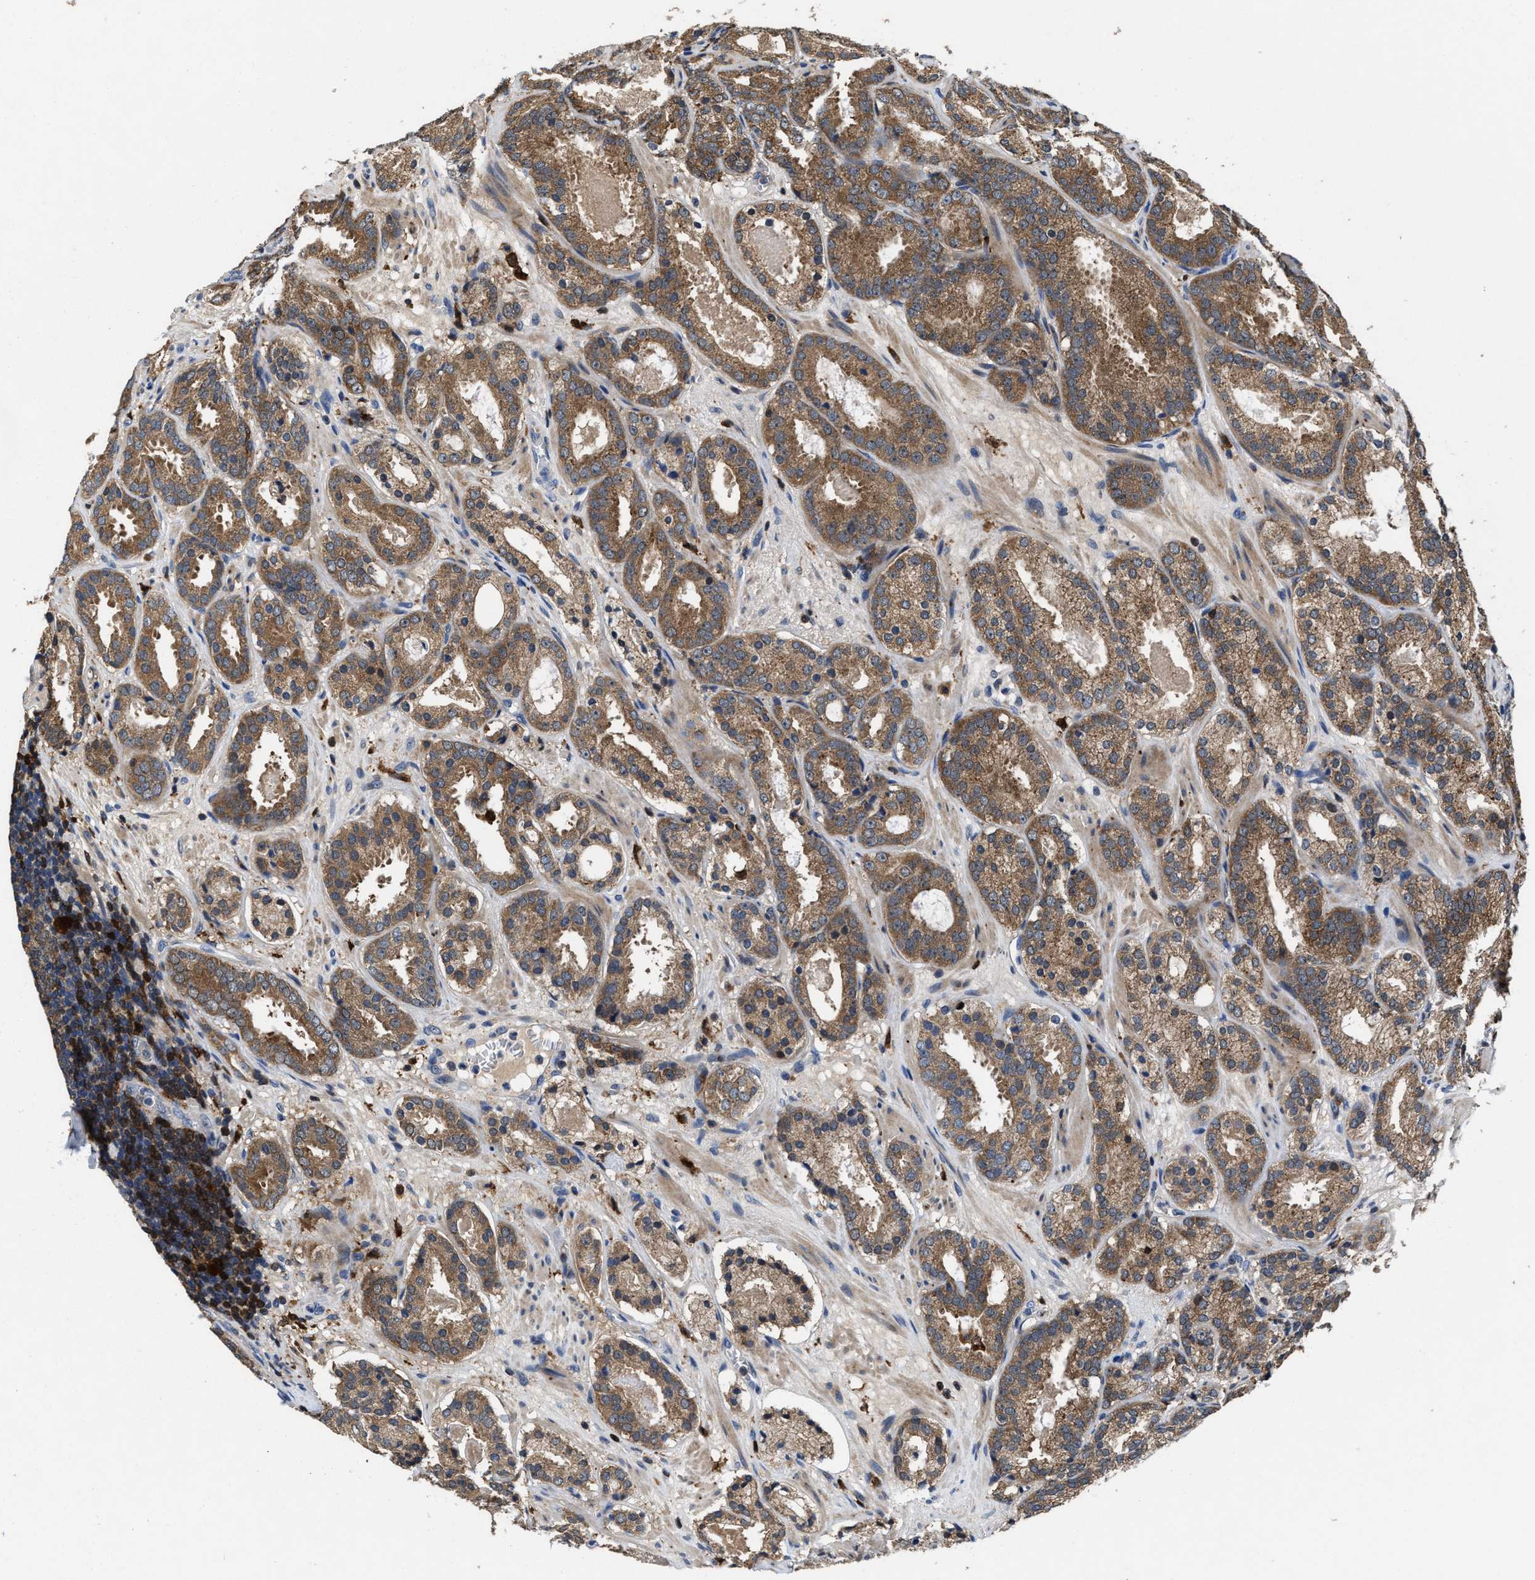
{"staining": {"intensity": "moderate", "quantity": ">75%", "location": "cytoplasmic/membranous"}, "tissue": "prostate cancer", "cell_type": "Tumor cells", "image_type": "cancer", "snomed": [{"axis": "morphology", "description": "Adenocarcinoma, Low grade"}, {"axis": "topography", "description": "Prostate"}], "caption": "DAB immunohistochemical staining of prostate cancer (low-grade adenocarcinoma) shows moderate cytoplasmic/membranous protein staining in approximately >75% of tumor cells. (DAB = brown stain, brightfield microscopy at high magnification).", "gene": "RGS10", "patient": {"sex": "male", "age": 69}}